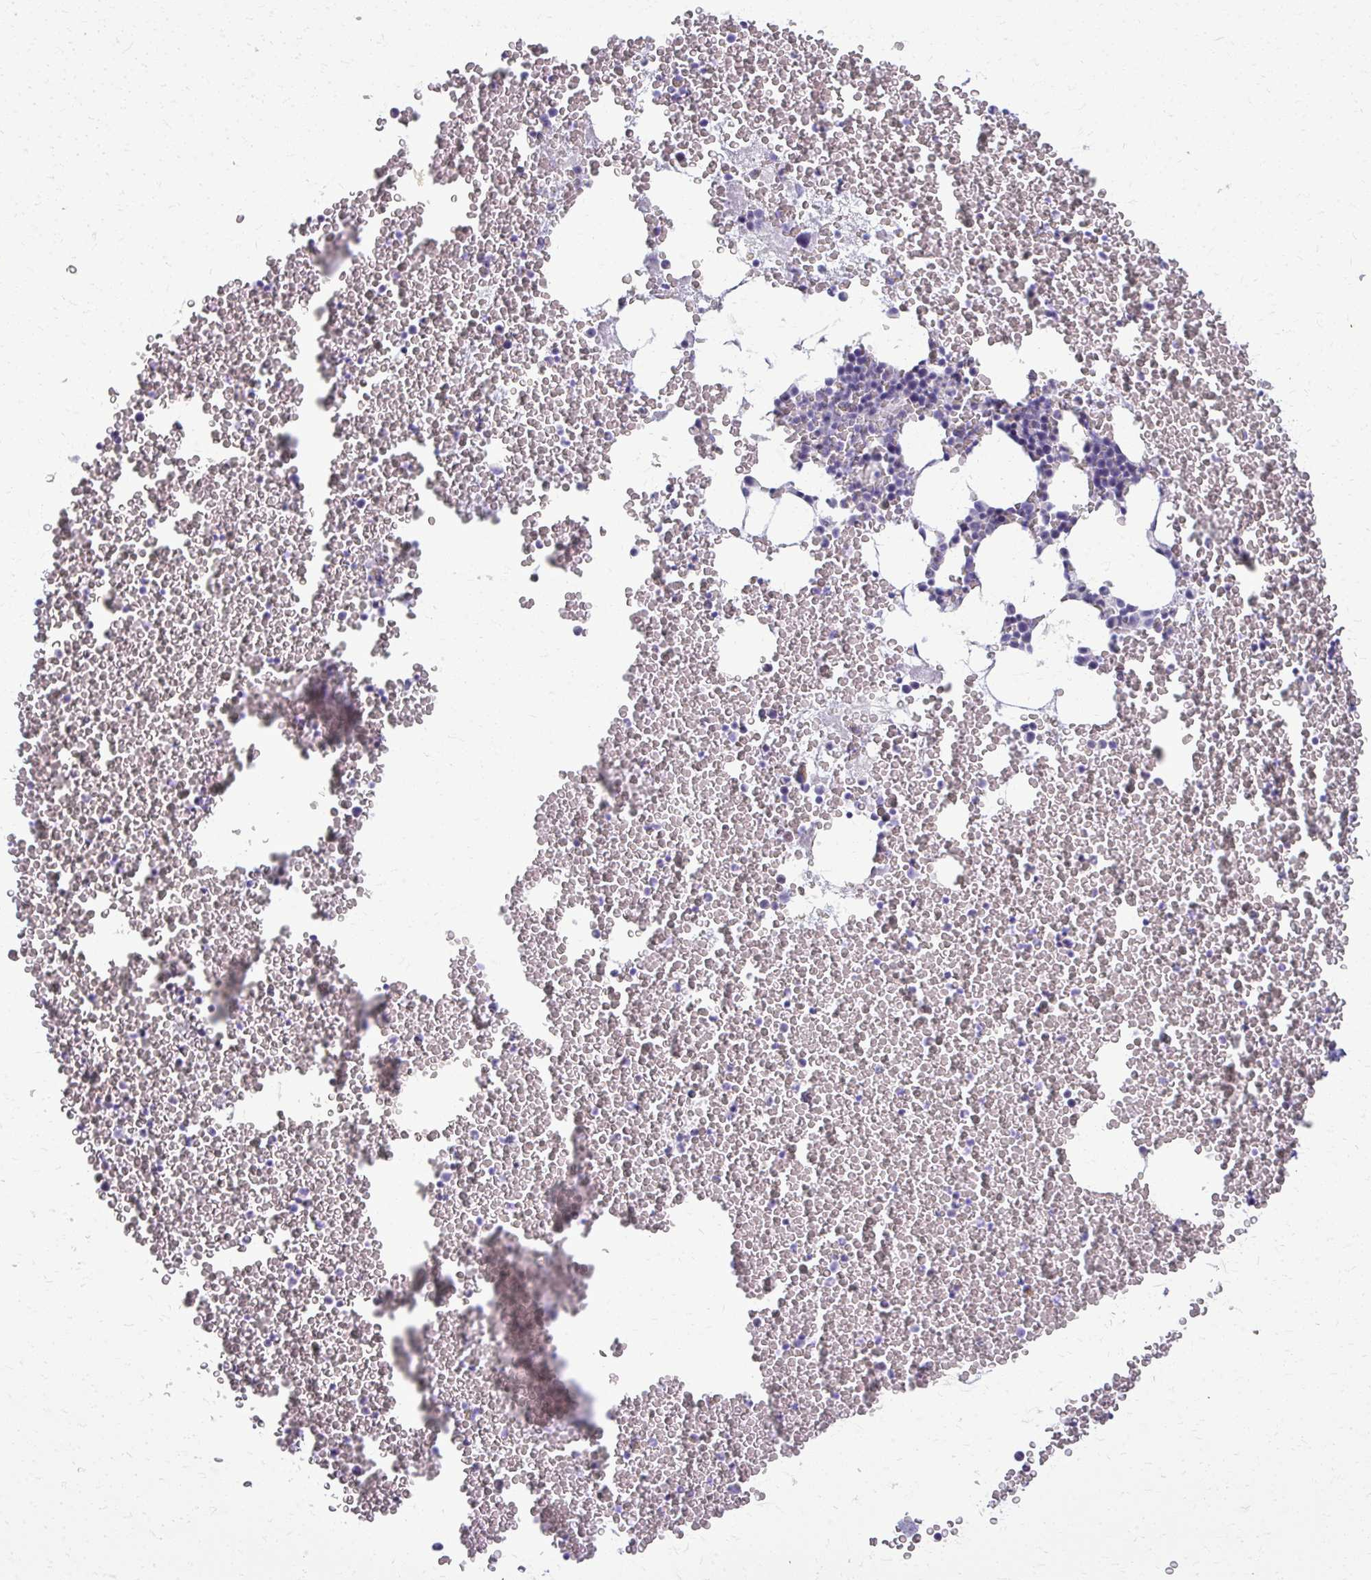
{"staining": {"intensity": "negative", "quantity": "none", "location": "none"}, "tissue": "bone marrow", "cell_type": "Hematopoietic cells", "image_type": "normal", "snomed": [{"axis": "morphology", "description": "Normal tissue, NOS"}, {"axis": "topography", "description": "Bone marrow"}], "caption": "A high-resolution micrograph shows immunohistochemistry staining of unremarkable bone marrow, which demonstrates no significant expression in hematopoietic cells.", "gene": "ACSM2A", "patient": {"sex": "female", "age": 26}}